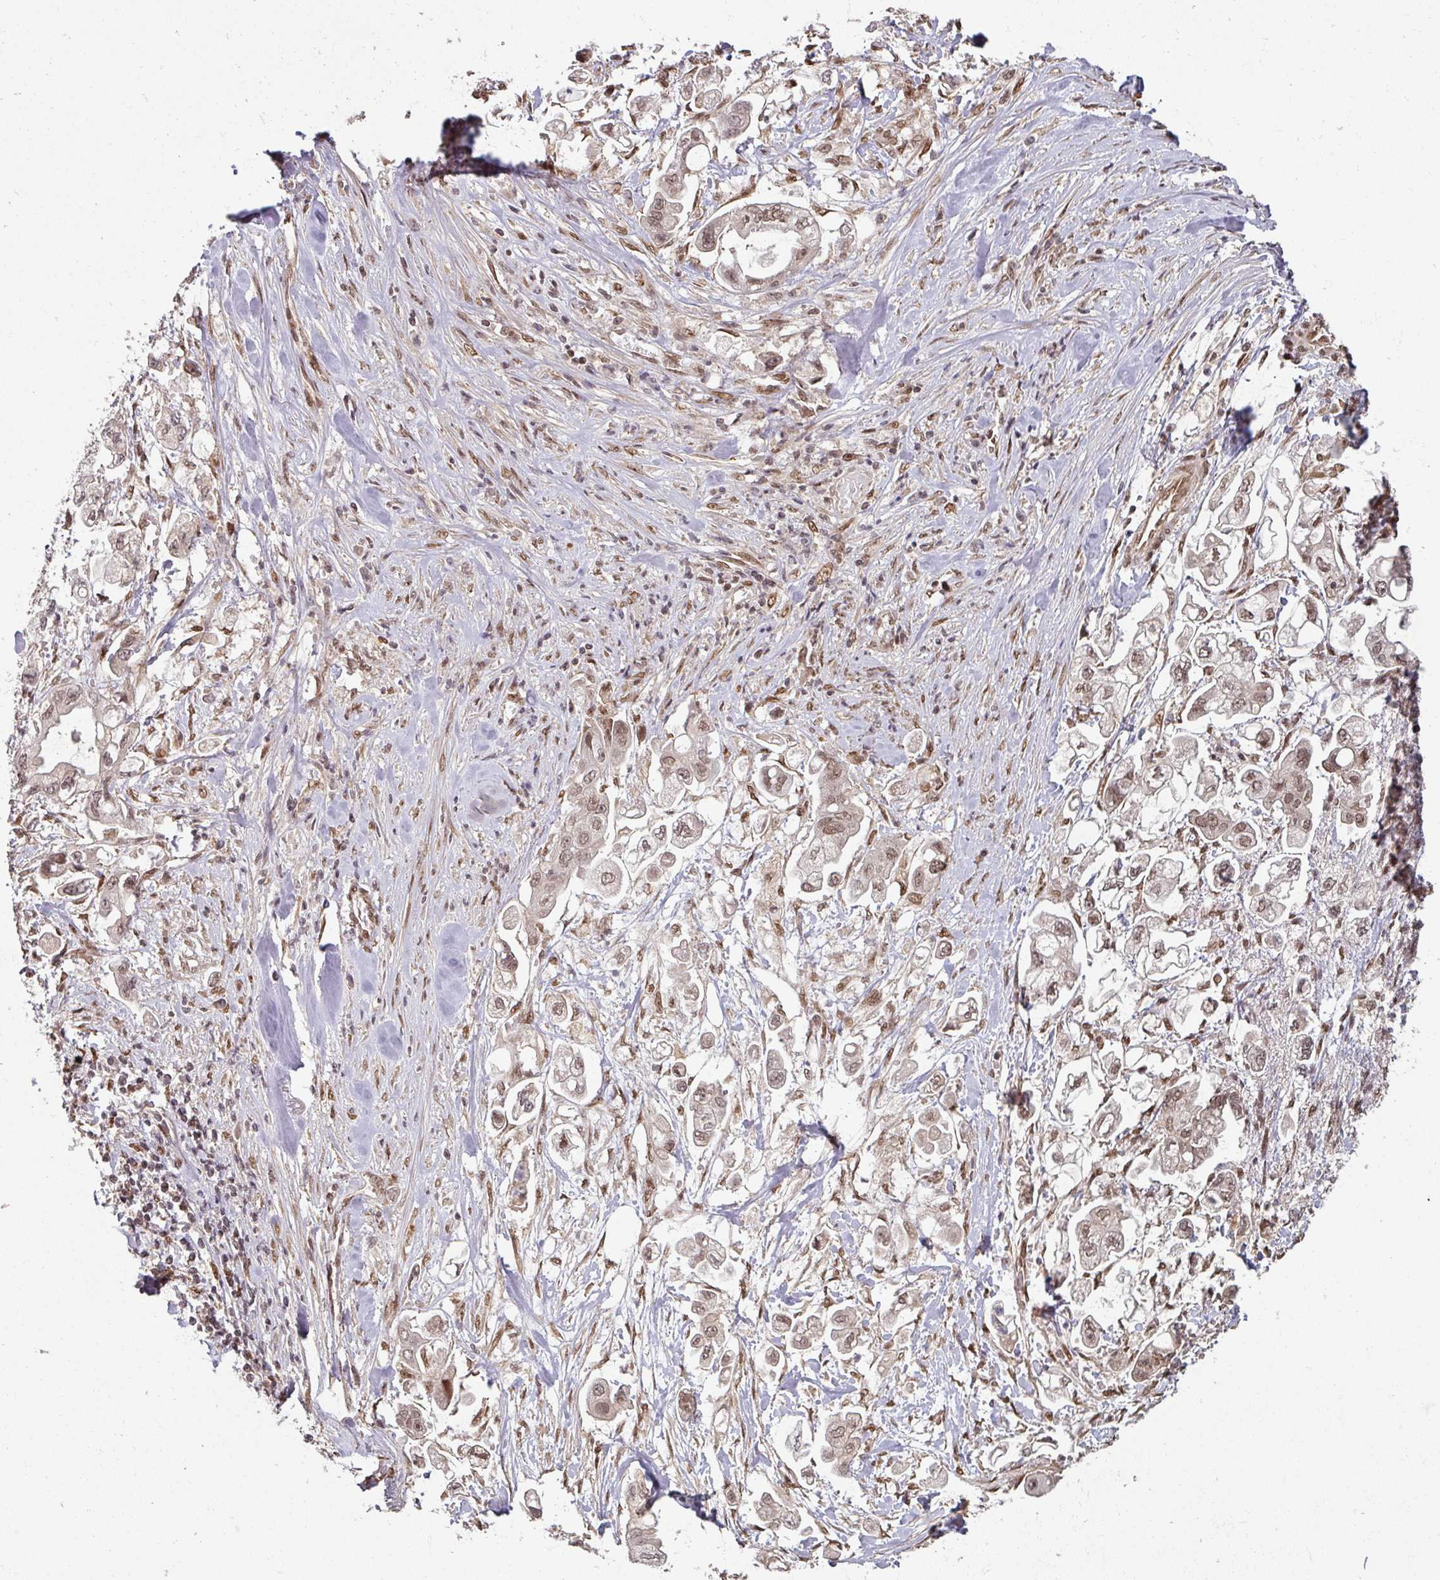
{"staining": {"intensity": "weak", "quantity": ">75%", "location": "nuclear"}, "tissue": "stomach cancer", "cell_type": "Tumor cells", "image_type": "cancer", "snomed": [{"axis": "morphology", "description": "Adenocarcinoma, NOS"}, {"axis": "topography", "description": "Stomach"}], "caption": "The micrograph displays staining of stomach cancer, revealing weak nuclear protein expression (brown color) within tumor cells.", "gene": "SIK3", "patient": {"sex": "male", "age": 62}}